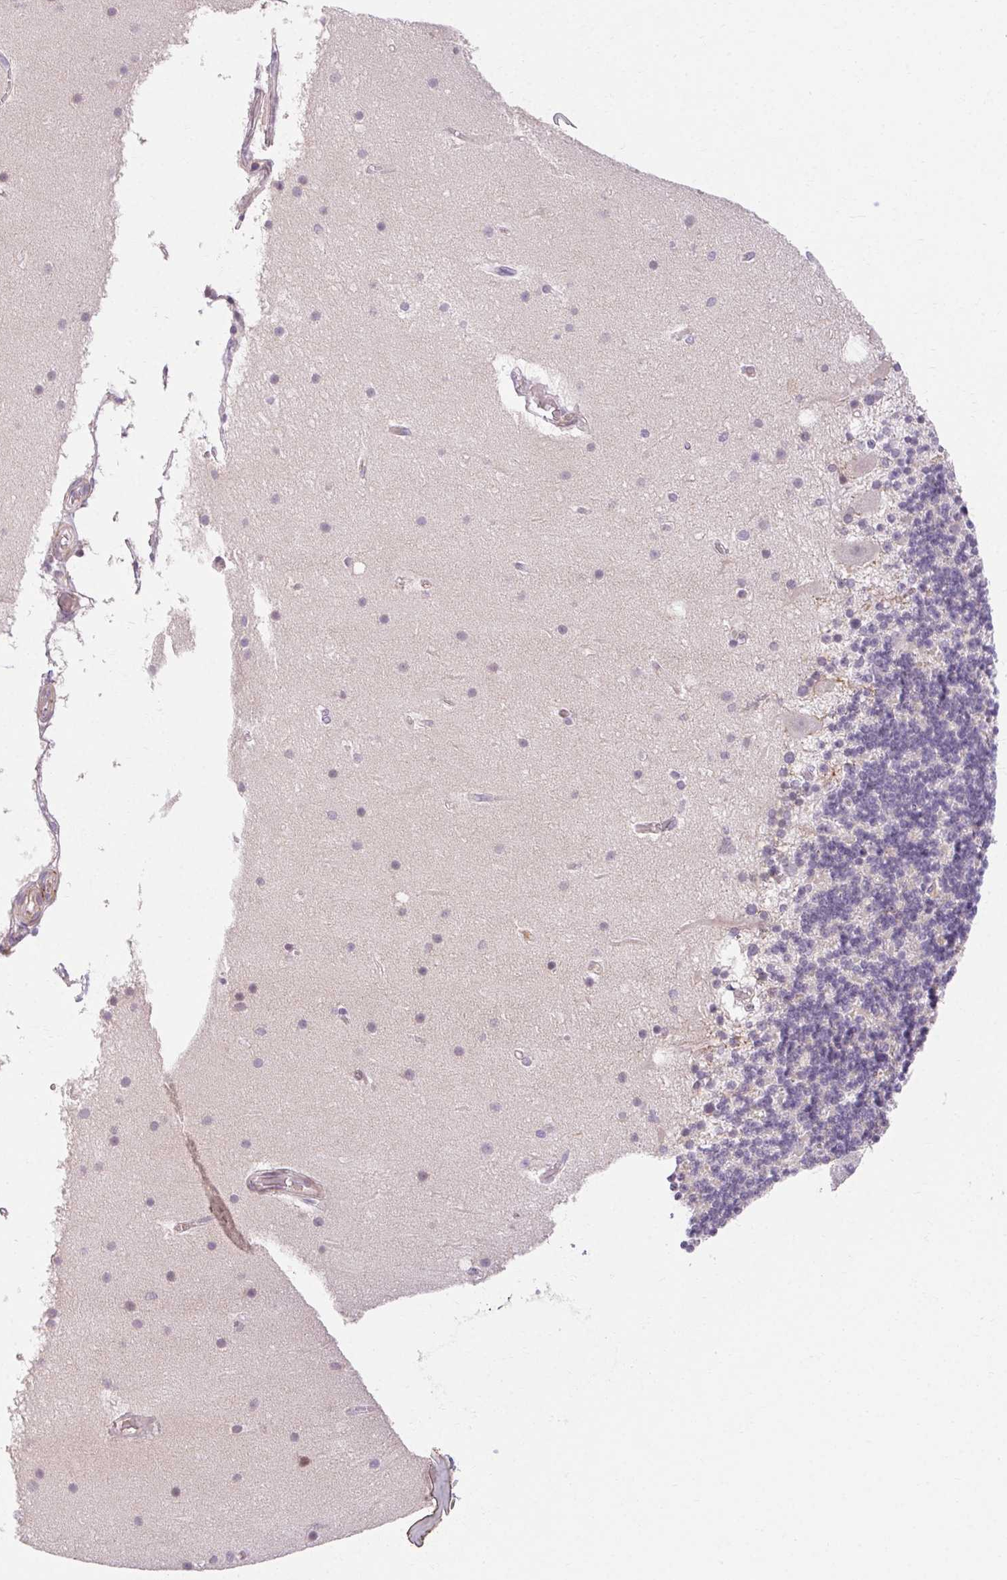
{"staining": {"intensity": "negative", "quantity": "none", "location": "none"}, "tissue": "cerebellum", "cell_type": "Cells in granular layer", "image_type": "normal", "snomed": [{"axis": "morphology", "description": "Normal tissue, NOS"}, {"axis": "topography", "description": "Cerebellum"}], "caption": "IHC histopathology image of benign cerebellum stained for a protein (brown), which demonstrates no expression in cells in granular layer.", "gene": "TMEM52B", "patient": {"sex": "male", "age": 70}}